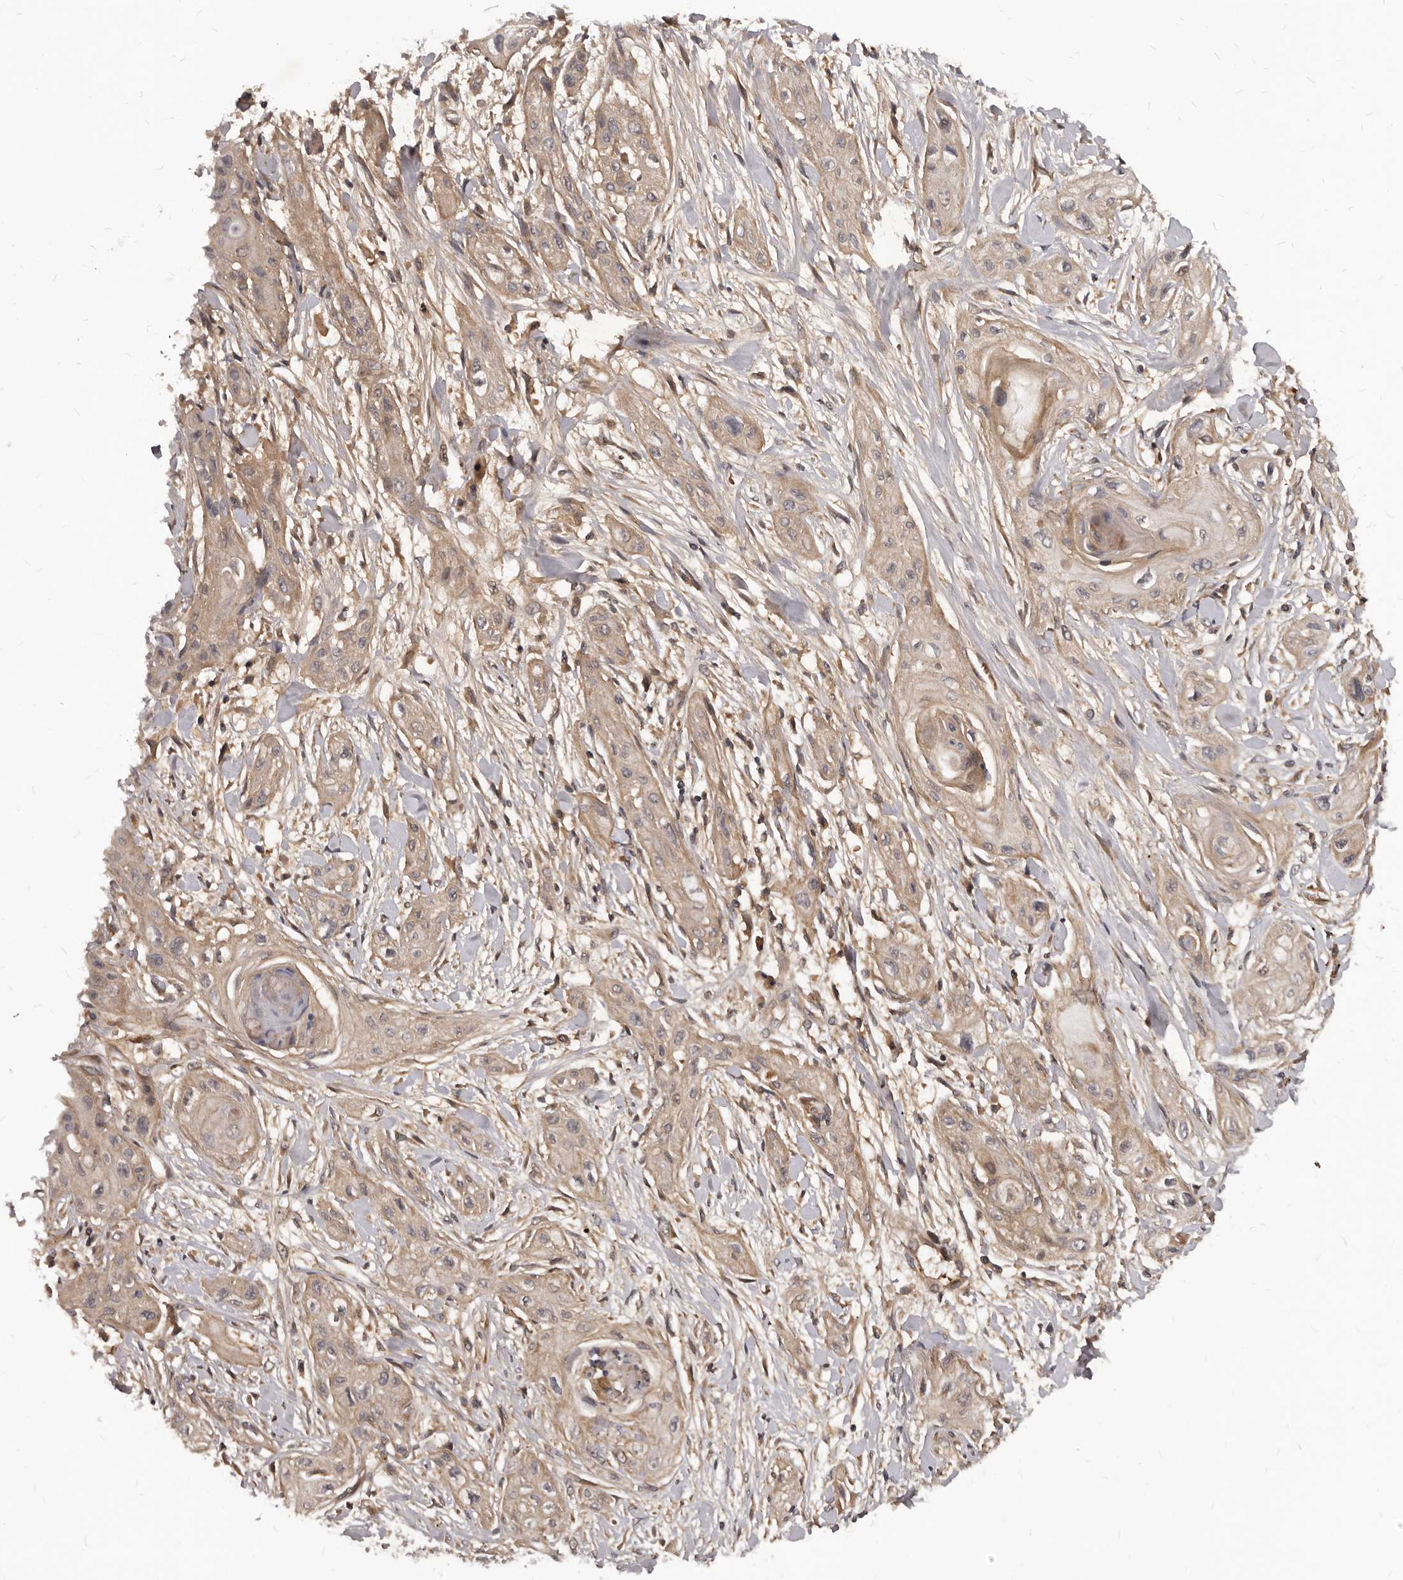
{"staining": {"intensity": "weak", "quantity": "25%-75%", "location": "cytoplasmic/membranous"}, "tissue": "lung cancer", "cell_type": "Tumor cells", "image_type": "cancer", "snomed": [{"axis": "morphology", "description": "Squamous cell carcinoma, NOS"}, {"axis": "topography", "description": "Lung"}], "caption": "Approximately 25%-75% of tumor cells in human lung cancer (squamous cell carcinoma) show weak cytoplasmic/membranous protein positivity as visualized by brown immunohistochemical staining.", "gene": "GABPB2", "patient": {"sex": "female", "age": 47}}